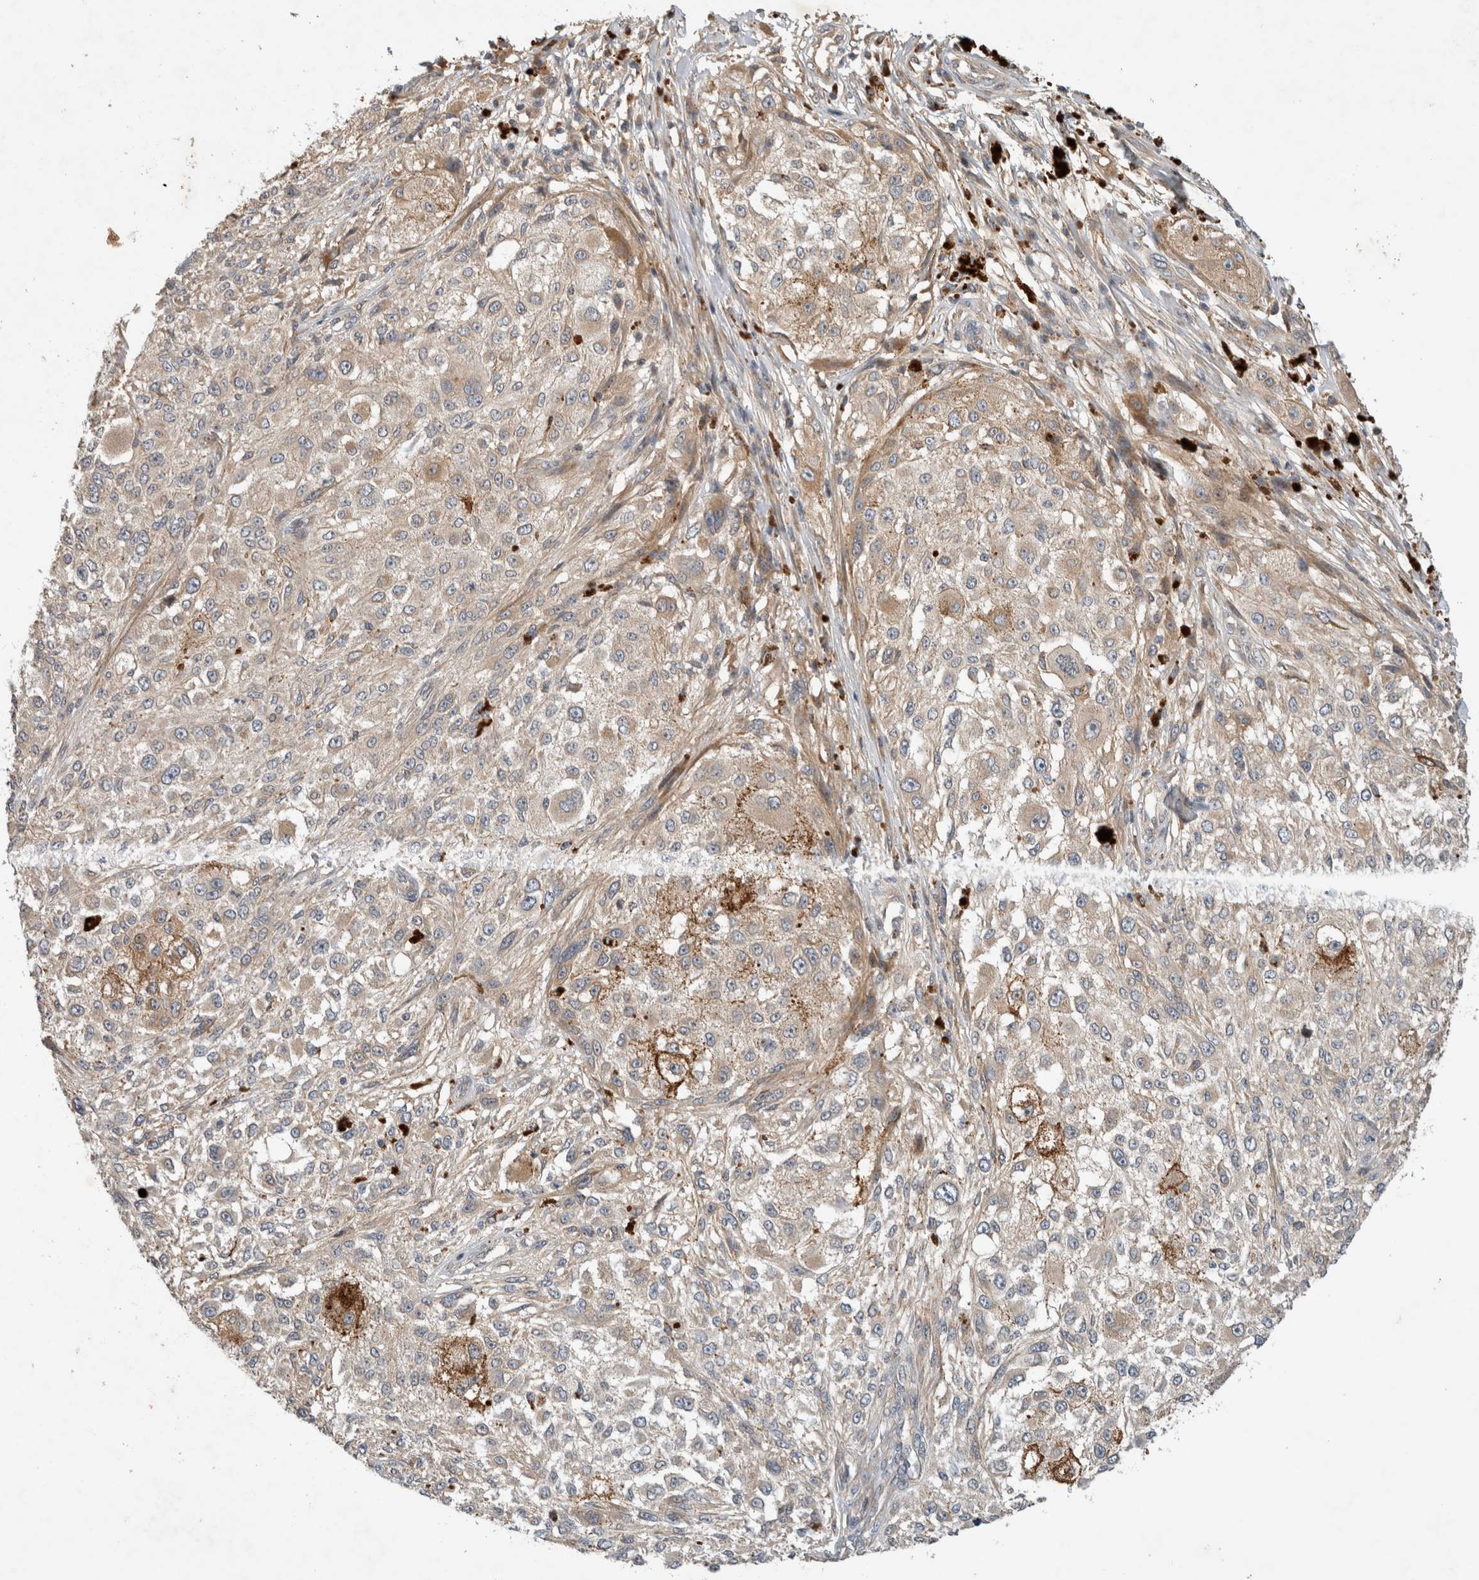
{"staining": {"intensity": "moderate", "quantity": "<25%", "location": "cytoplasmic/membranous"}, "tissue": "melanoma", "cell_type": "Tumor cells", "image_type": "cancer", "snomed": [{"axis": "morphology", "description": "Necrosis, NOS"}, {"axis": "morphology", "description": "Malignant melanoma, NOS"}, {"axis": "topography", "description": "Skin"}], "caption": "IHC of human melanoma reveals low levels of moderate cytoplasmic/membranous expression in about <25% of tumor cells.", "gene": "ARMC9", "patient": {"sex": "female", "age": 87}}